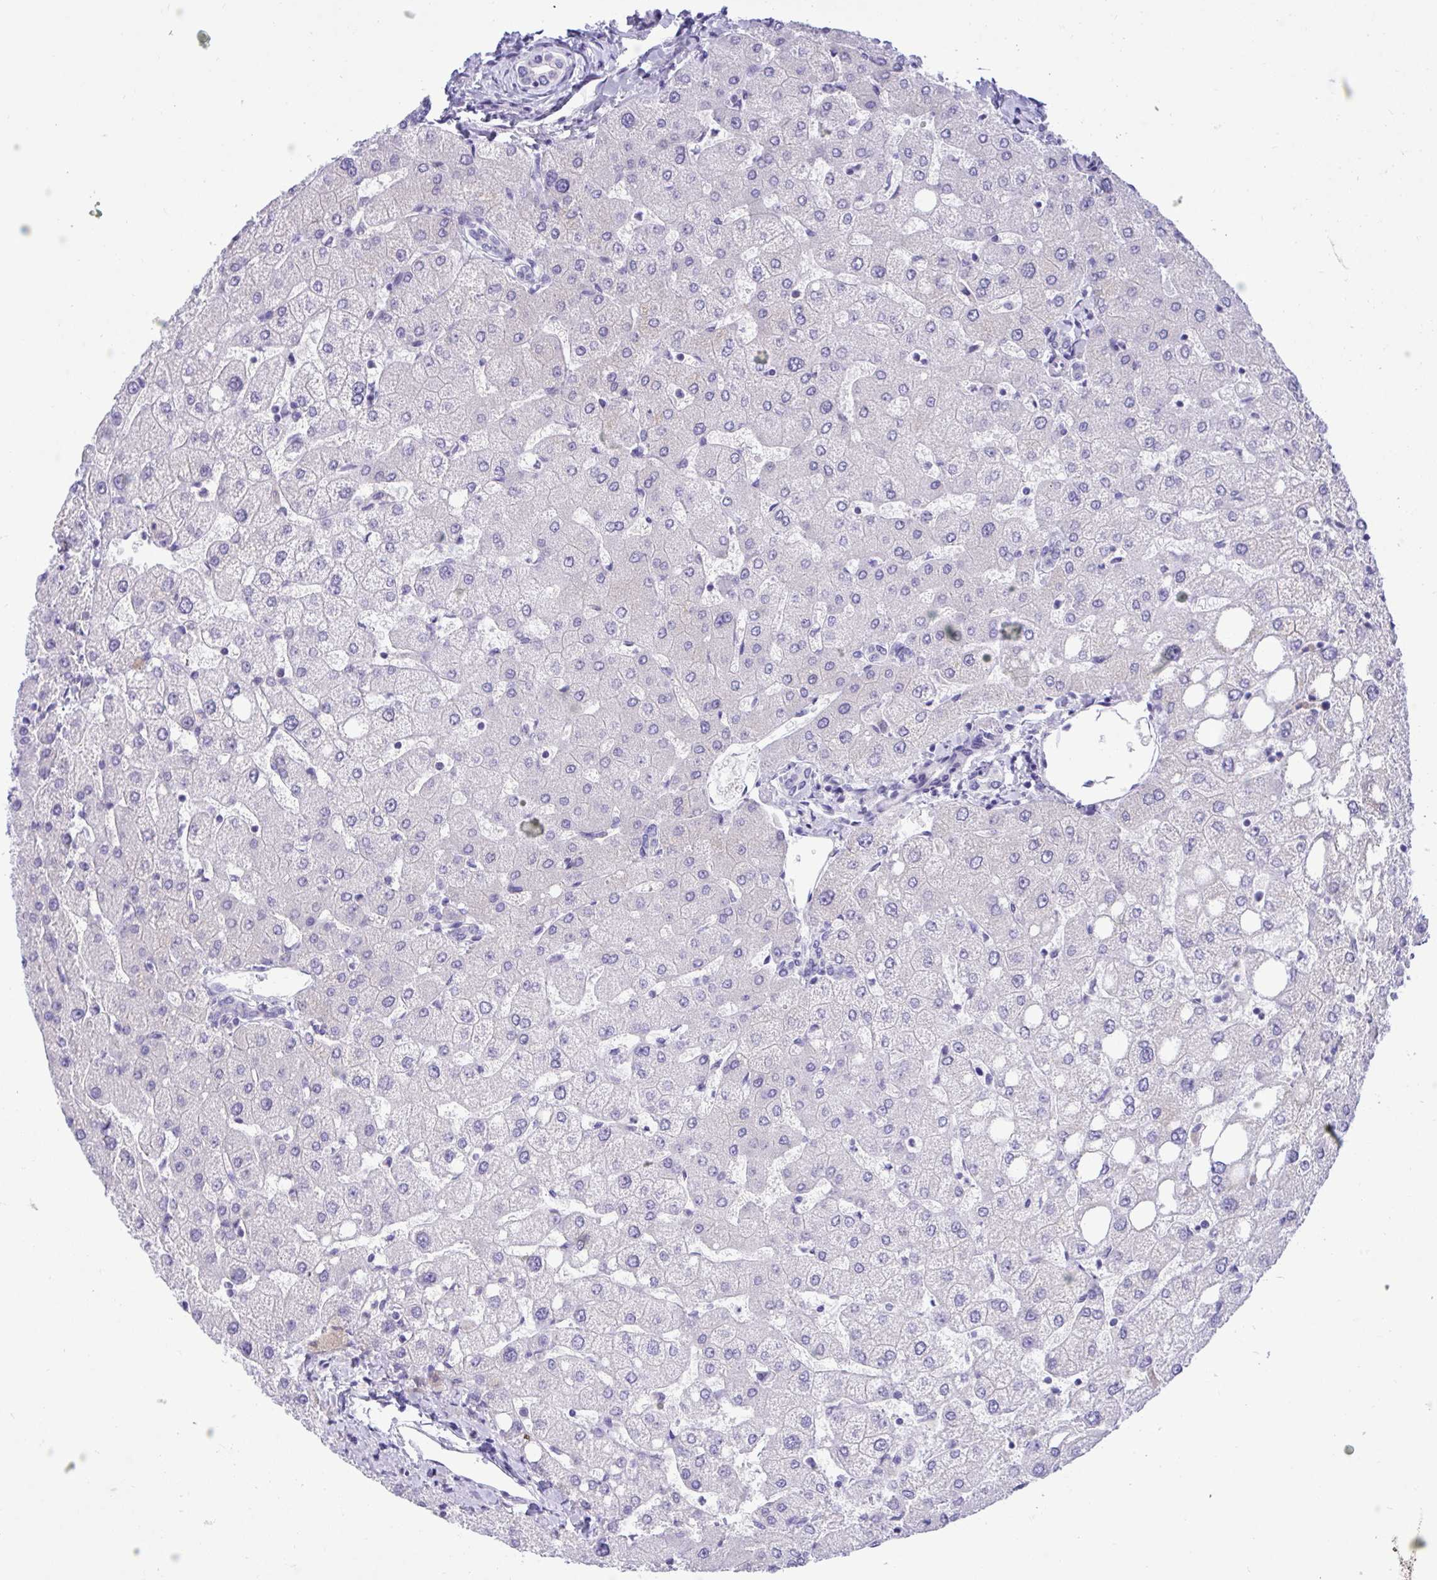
{"staining": {"intensity": "negative", "quantity": "none", "location": "none"}, "tissue": "liver", "cell_type": "Cholangiocytes", "image_type": "normal", "snomed": [{"axis": "morphology", "description": "Normal tissue, NOS"}, {"axis": "topography", "description": "Liver"}], "caption": "Immunohistochemistry photomicrograph of normal liver: liver stained with DAB displays no significant protein staining in cholangiocytes.", "gene": "TMCO5A", "patient": {"sex": "female", "age": 54}}